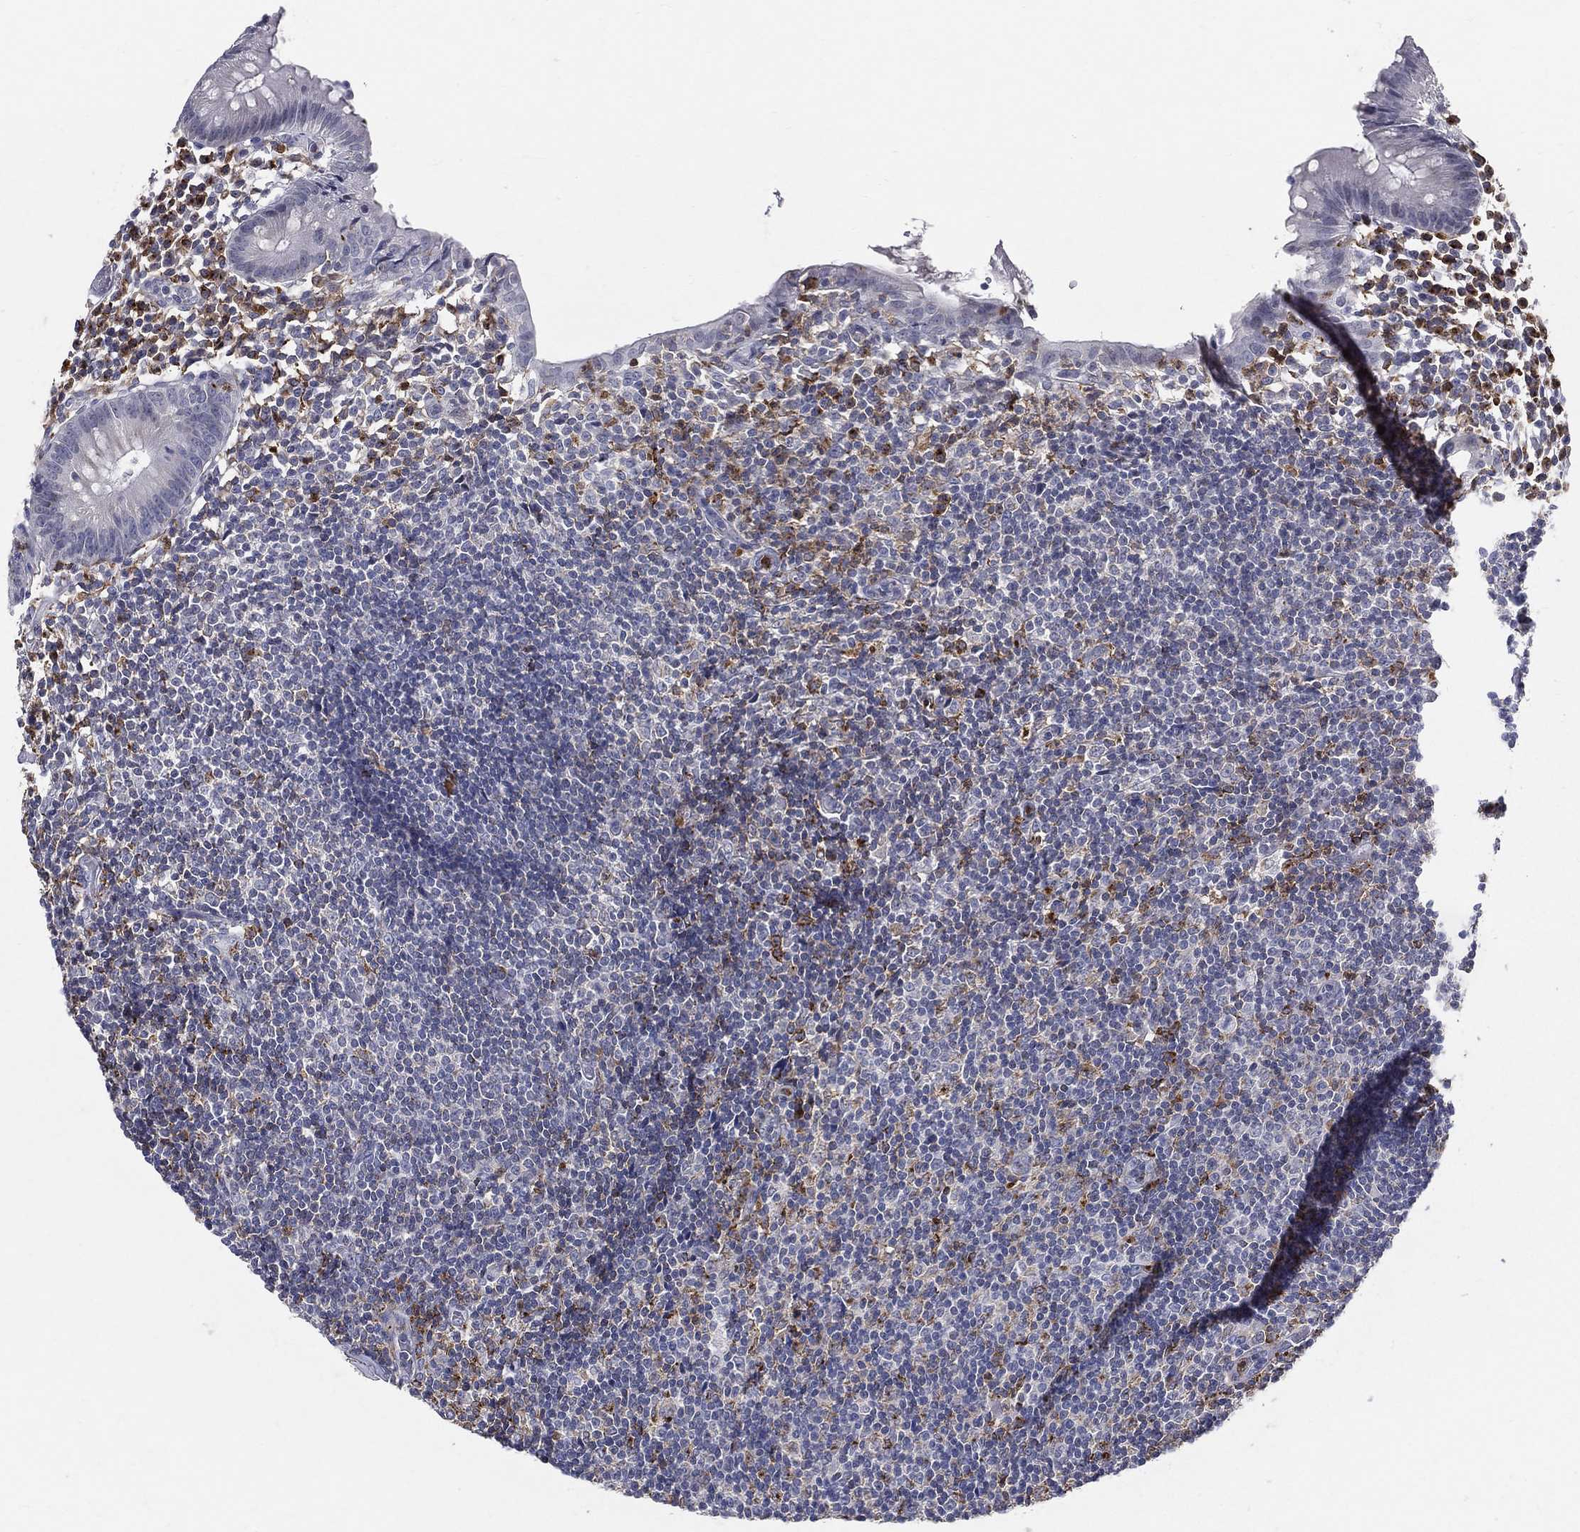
{"staining": {"intensity": "negative", "quantity": "none", "location": "none"}, "tissue": "appendix", "cell_type": "Glandular cells", "image_type": "normal", "snomed": [{"axis": "morphology", "description": "Normal tissue, NOS"}, {"axis": "topography", "description": "Appendix"}], "caption": "High power microscopy micrograph of an immunohistochemistry image of normal appendix, revealing no significant positivity in glandular cells. Brightfield microscopy of immunohistochemistry stained with DAB (3,3'-diaminobenzidine) (brown) and hematoxylin (blue), captured at high magnification.", "gene": "EVI2B", "patient": {"sex": "female", "age": 40}}